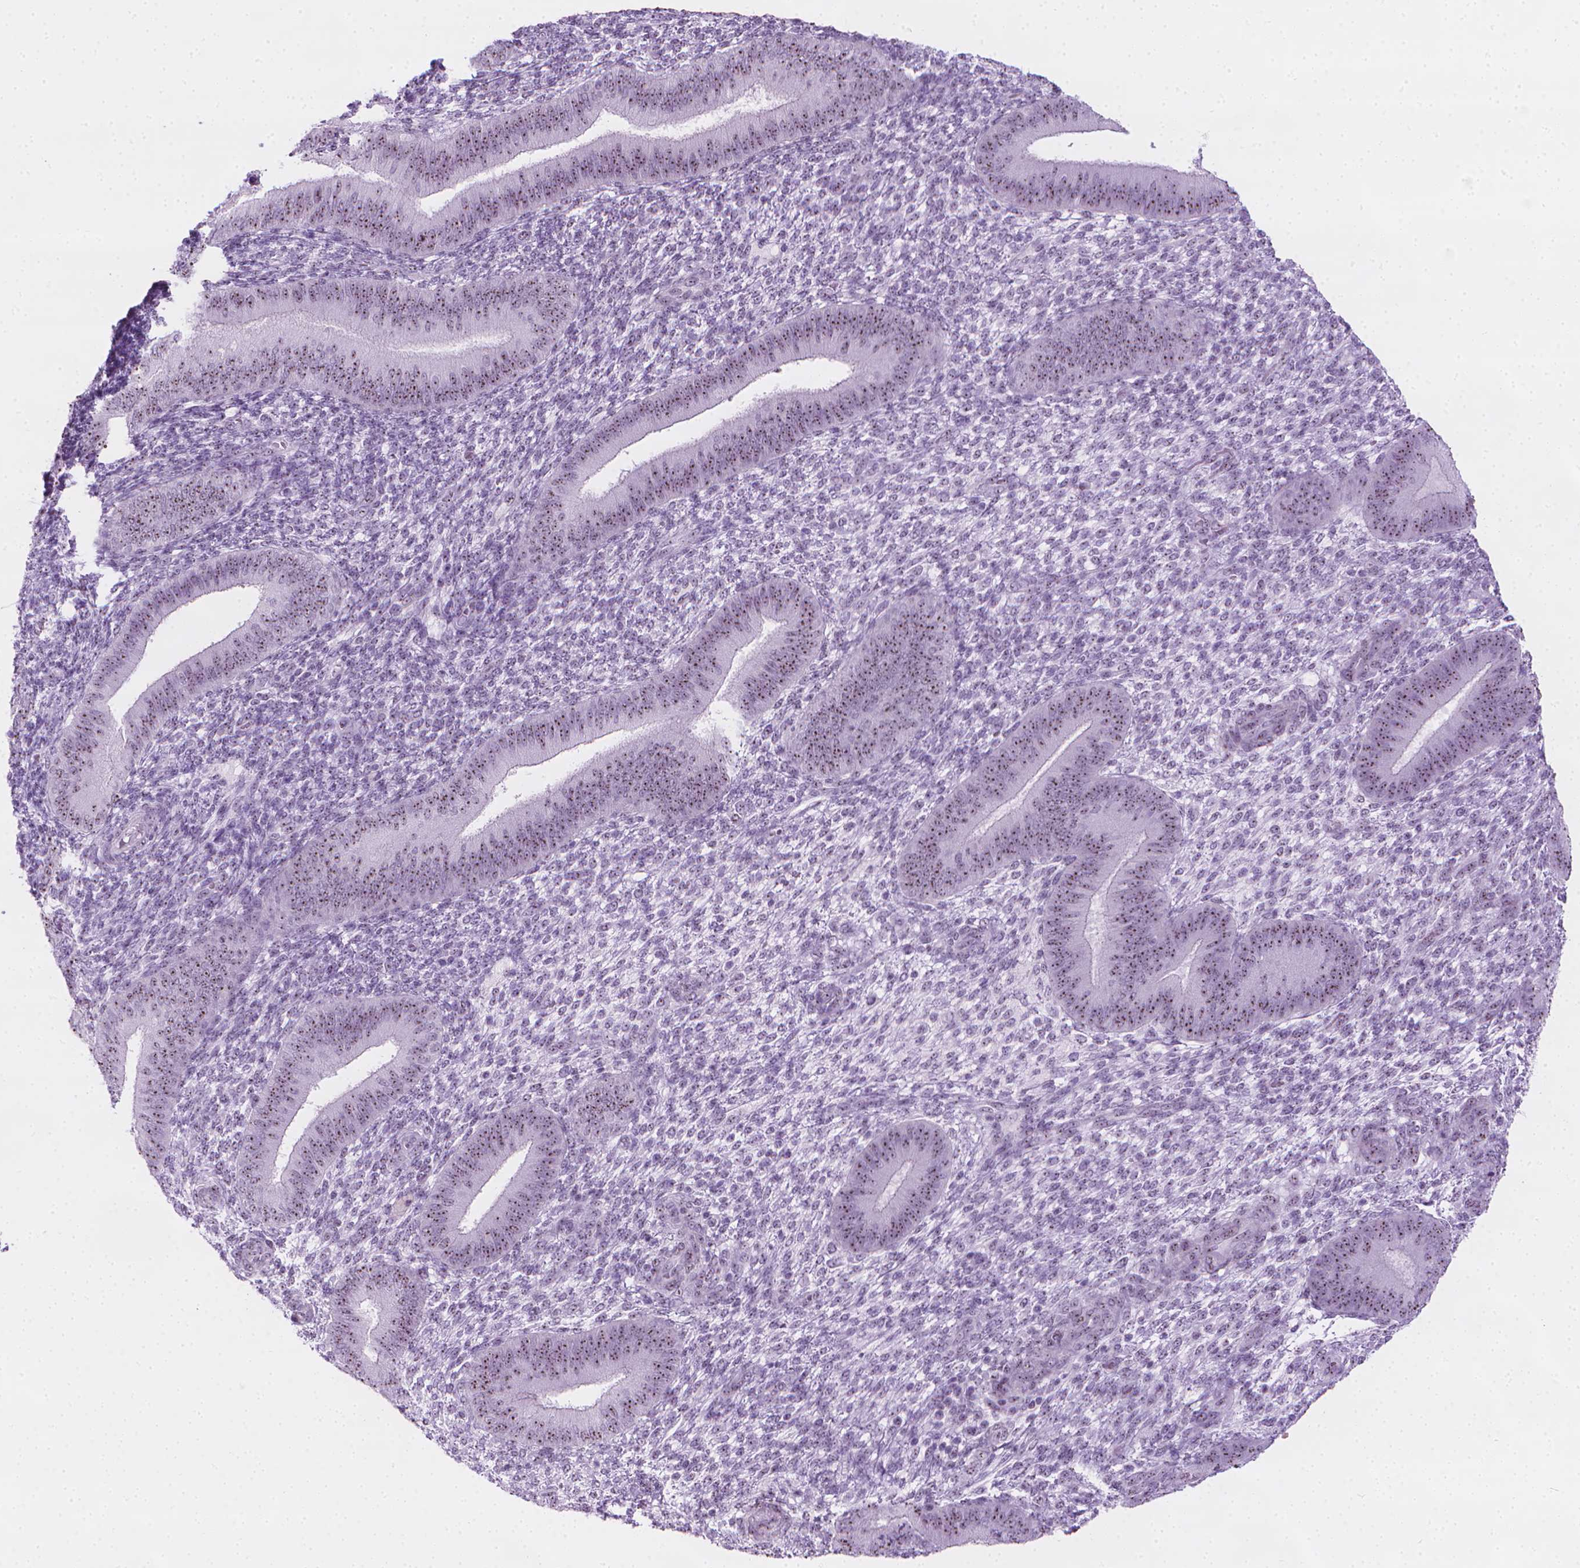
{"staining": {"intensity": "negative", "quantity": "none", "location": "none"}, "tissue": "endometrium", "cell_type": "Cells in endometrial stroma", "image_type": "normal", "snomed": [{"axis": "morphology", "description": "Normal tissue, NOS"}, {"axis": "topography", "description": "Endometrium"}], "caption": "The histopathology image exhibits no staining of cells in endometrial stroma in benign endometrium.", "gene": "NOL7", "patient": {"sex": "female", "age": 39}}